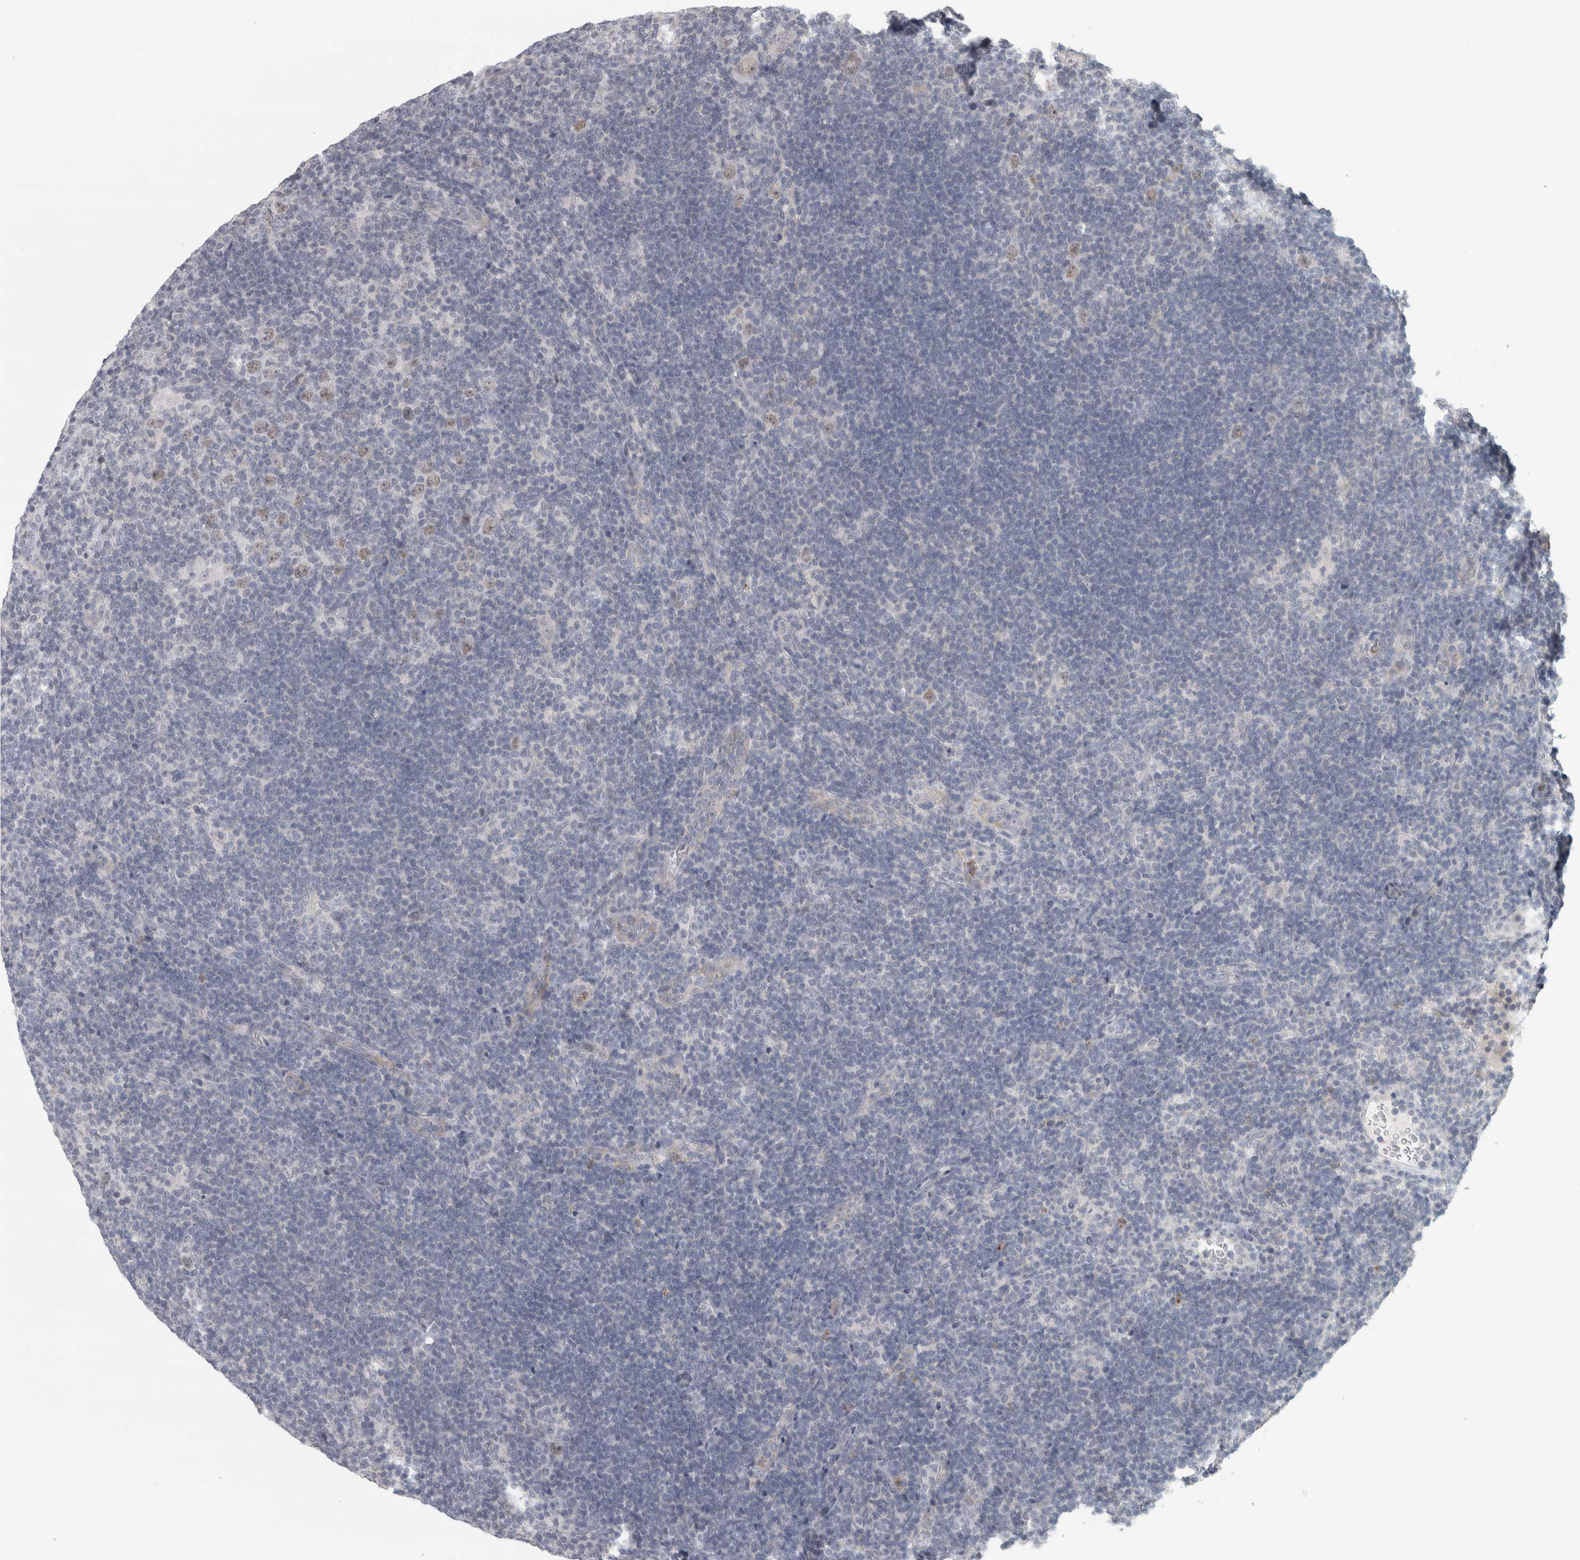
{"staining": {"intensity": "weak", "quantity": "25%-75%", "location": "nuclear"}, "tissue": "lymphoma", "cell_type": "Tumor cells", "image_type": "cancer", "snomed": [{"axis": "morphology", "description": "Hodgkin's disease, NOS"}, {"axis": "topography", "description": "Lymph node"}], "caption": "Weak nuclear protein positivity is seen in approximately 25%-75% of tumor cells in lymphoma.", "gene": "PTPRN2", "patient": {"sex": "female", "age": 57}}